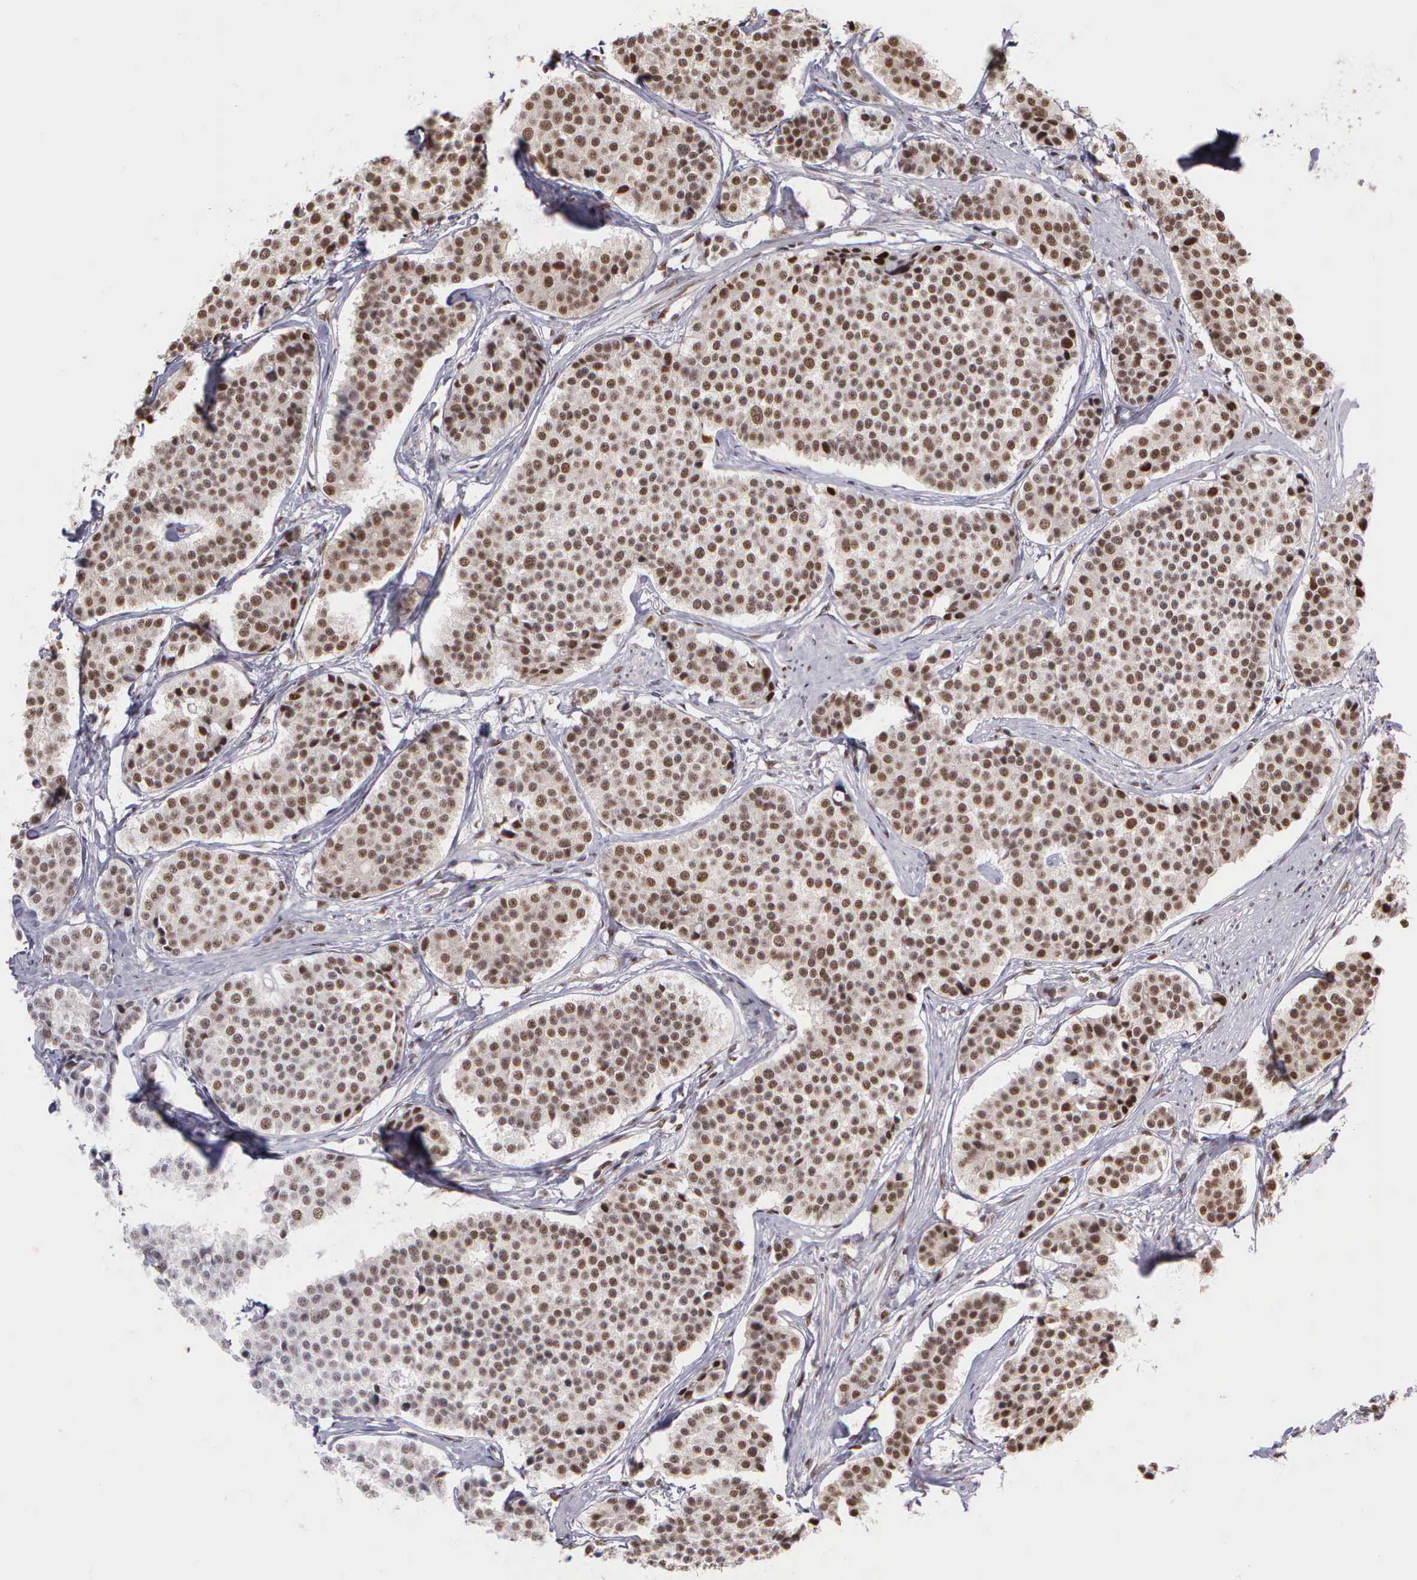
{"staining": {"intensity": "moderate", "quantity": ">75%", "location": "cytoplasmic/membranous,nuclear"}, "tissue": "carcinoid", "cell_type": "Tumor cells", "image_type": "cancer", "snomed": [{"axis": "morphology", "description": "Carcinoid, malignant, NOS"}, {"axis": "topography", "description": "Small intestine"}], "caption": "Protein expression analysis of human carcinoid (malignant) reveals moderate cytoplasmic/membranous and nuclear staining in approximately >75% of tumor cells.", "gene": "UBR7", "patient": {"sex": "male", "age": 60}}